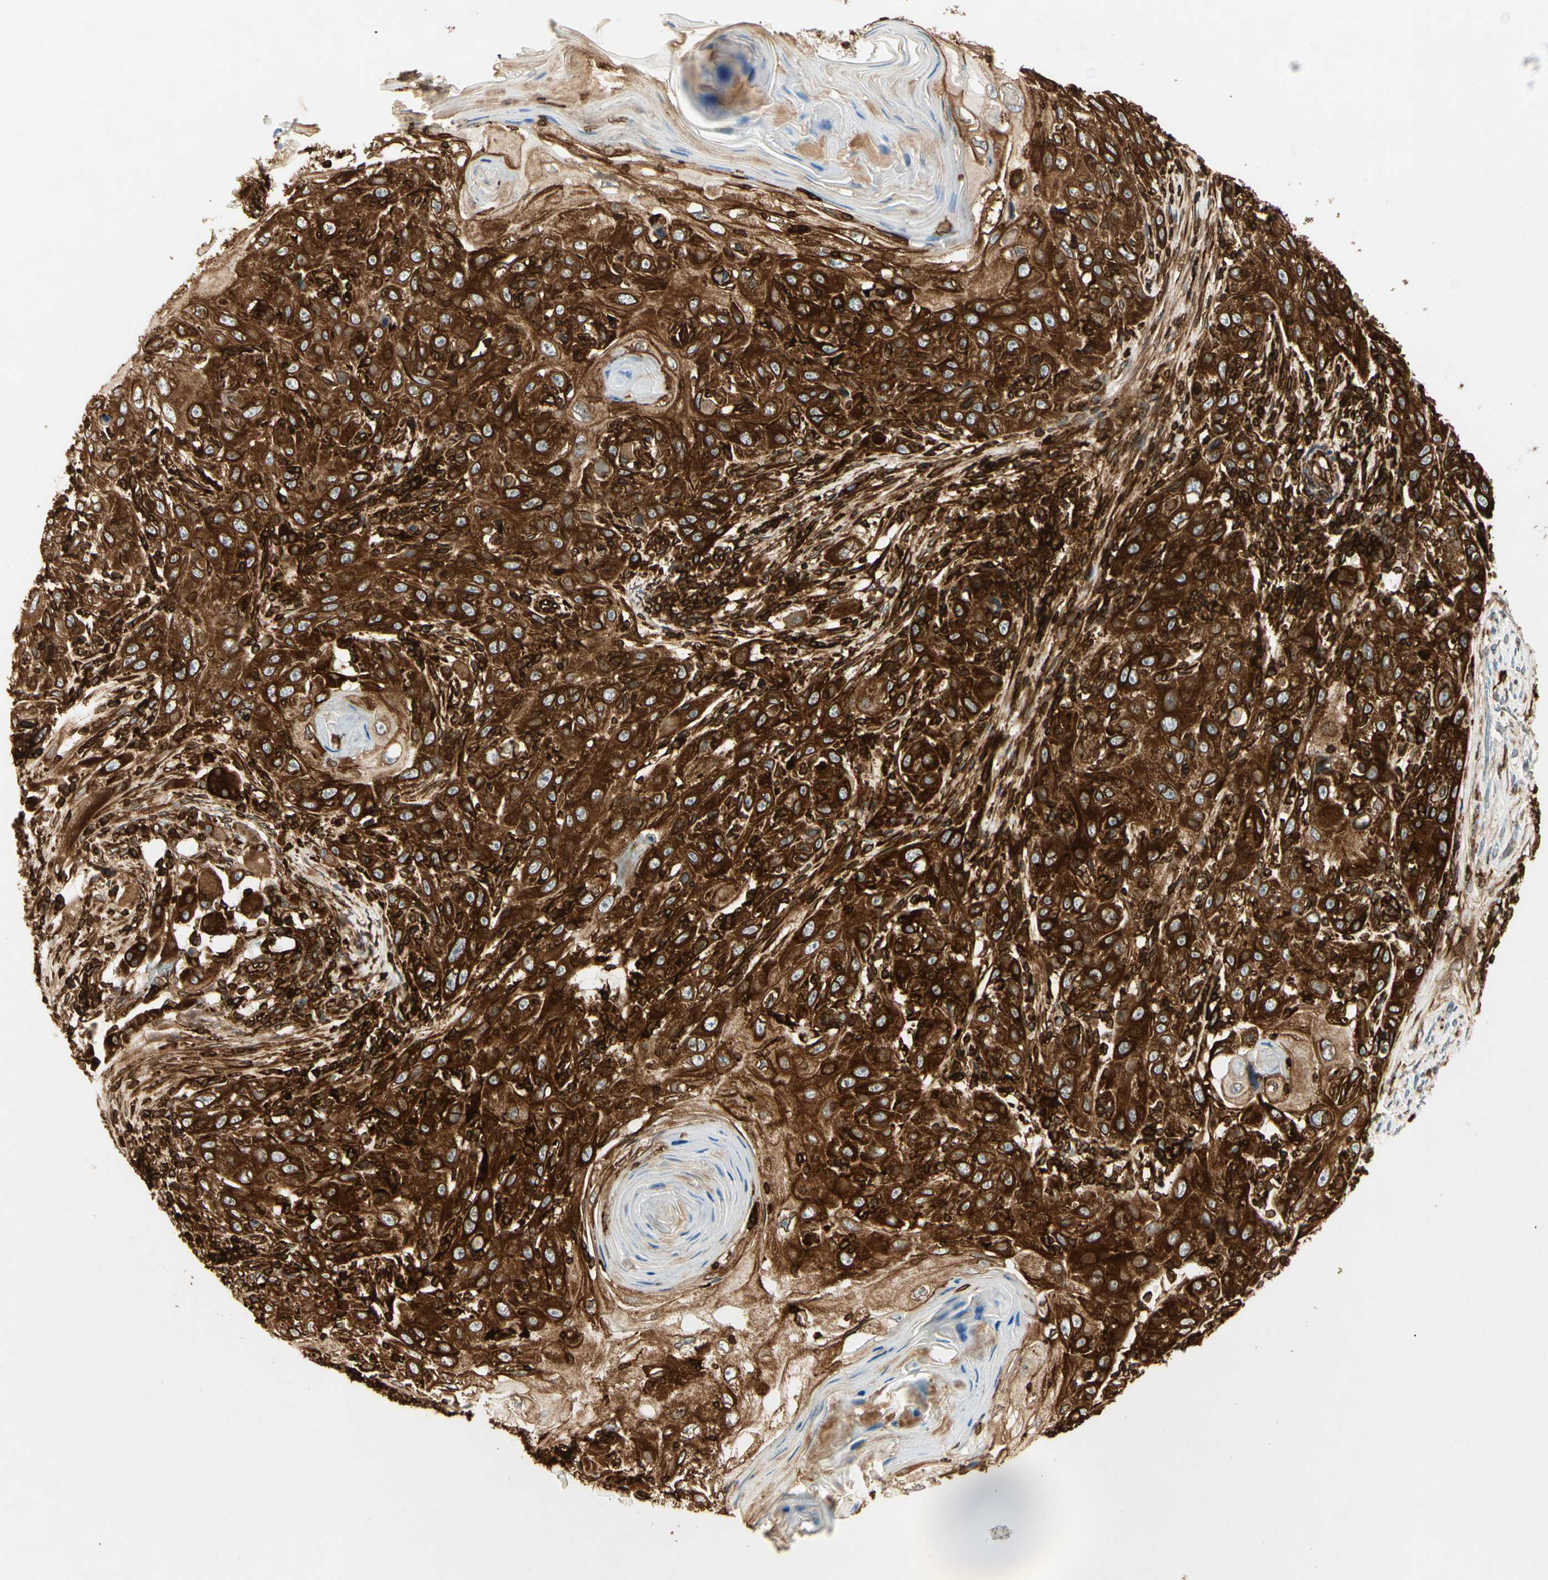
{"staining": {"intensity": "strong", "quantity": ">75%", "location": "cytoplasmic/membranous"}, "tissue": "skin cancer", "cell_type": "Tumor cells", "image_type": "cancer", "snomed": [{"axis": "morphology", "description": "Squamous cell carcinoma, NOS"}, {"axis": "topography", "description": "Skin"}], "caption": "Protein positivity by IHC demonstrates strong cytoplasmic/membranous expression in about >75% of tumor cells in skin cancer (squamous cell carcinoma).", "gene": "TAPBP", "patient": {"sex": "female", "age": 88}}